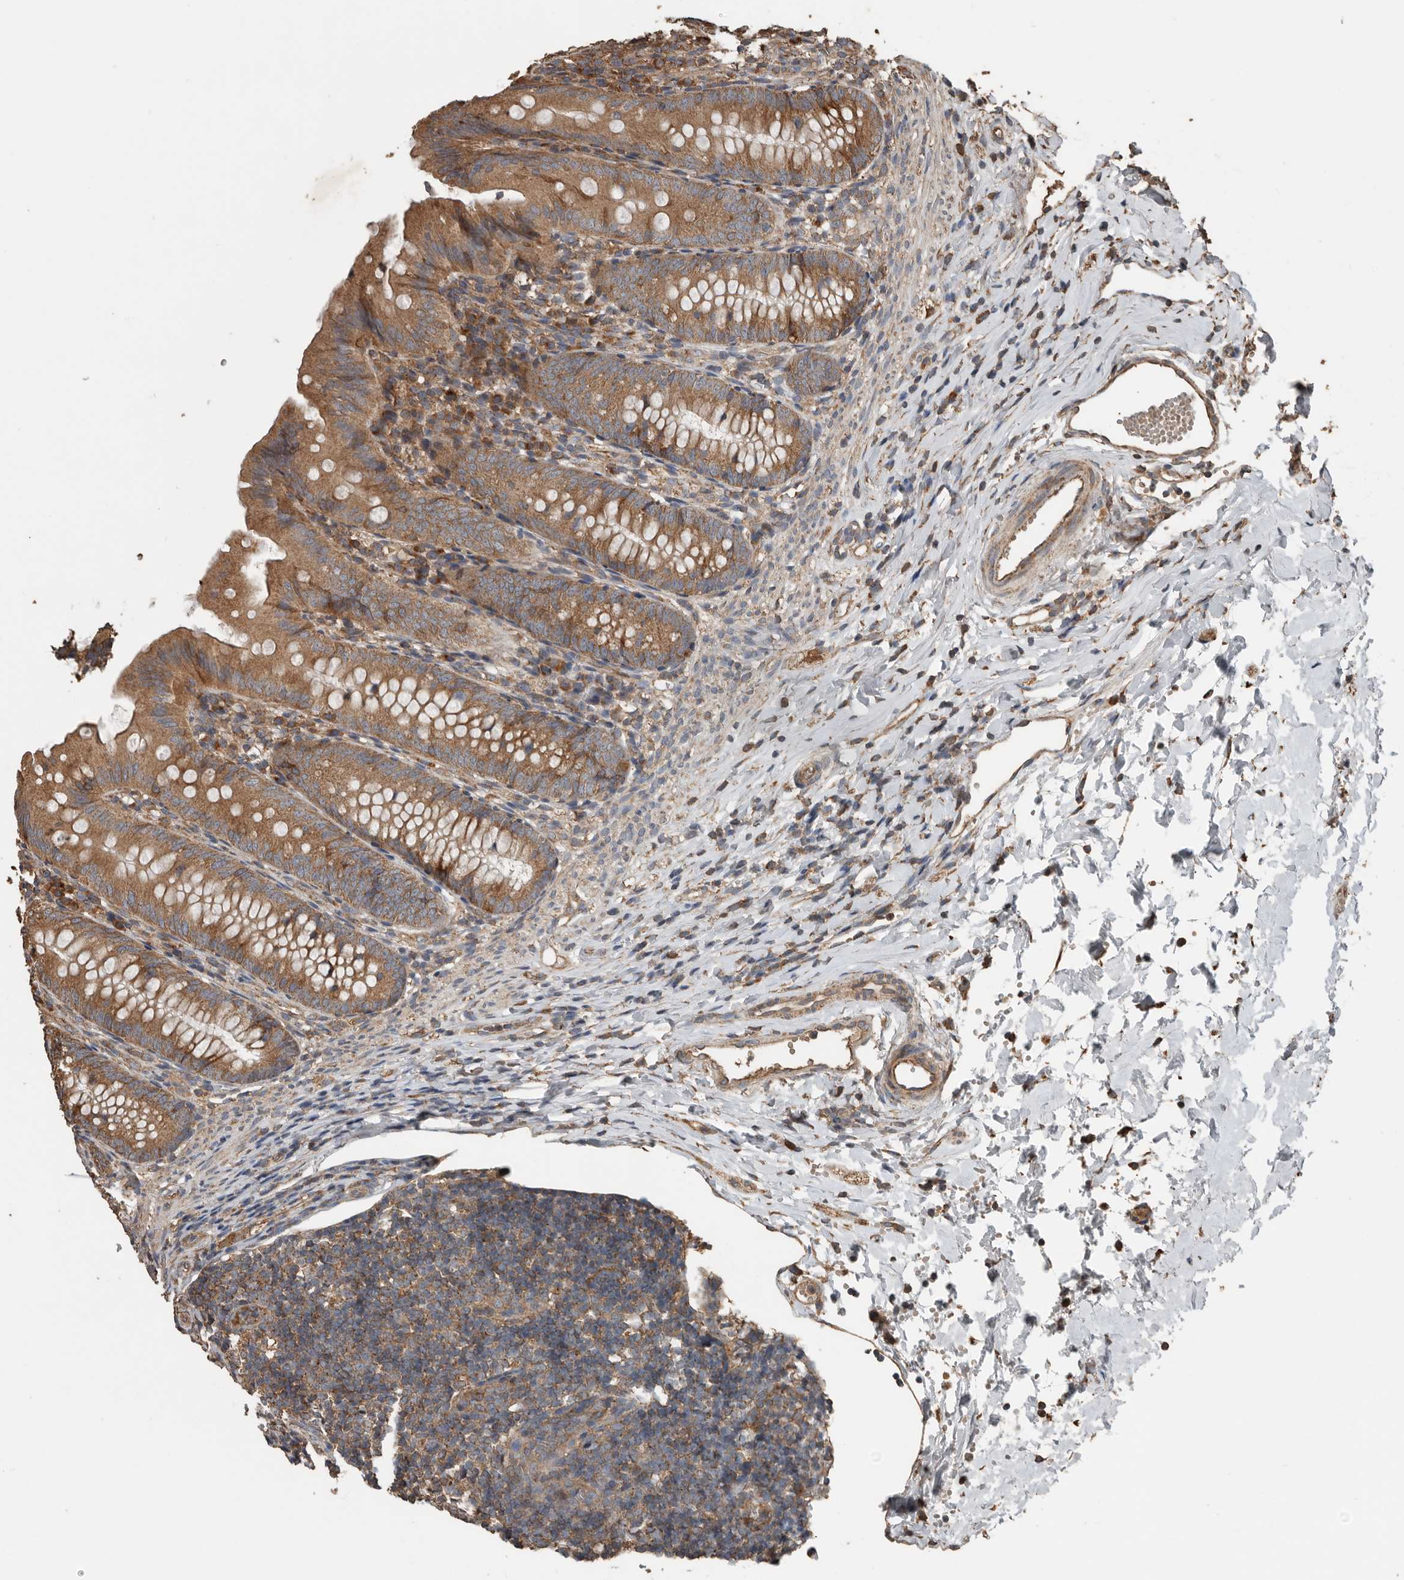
{"staining": {"intensity": "moderate", "quantity": ">75%", "location": "cytoplasmic/membranous"}, "tissue": "appendix", "cell_type": "Glandular cells", "image_type": "normal", "snomed": [{"axis": "morphology", "description": "Normal tissue, NOS"}, {"axis": "topography", "description": "Appendix"}], "caption": "Appendix stained with IHC exhibits moderate cytoplasmic/membranous staining in approximately >75% of glandular cells. Using DAB (3,3'-diaminobenzidine) (brown) and hematoxylin (blue) stains, captured at high magnification using brightfield microscopy.", "gene": "RNF207", "patient": {"sex": "male", "age": 1}}